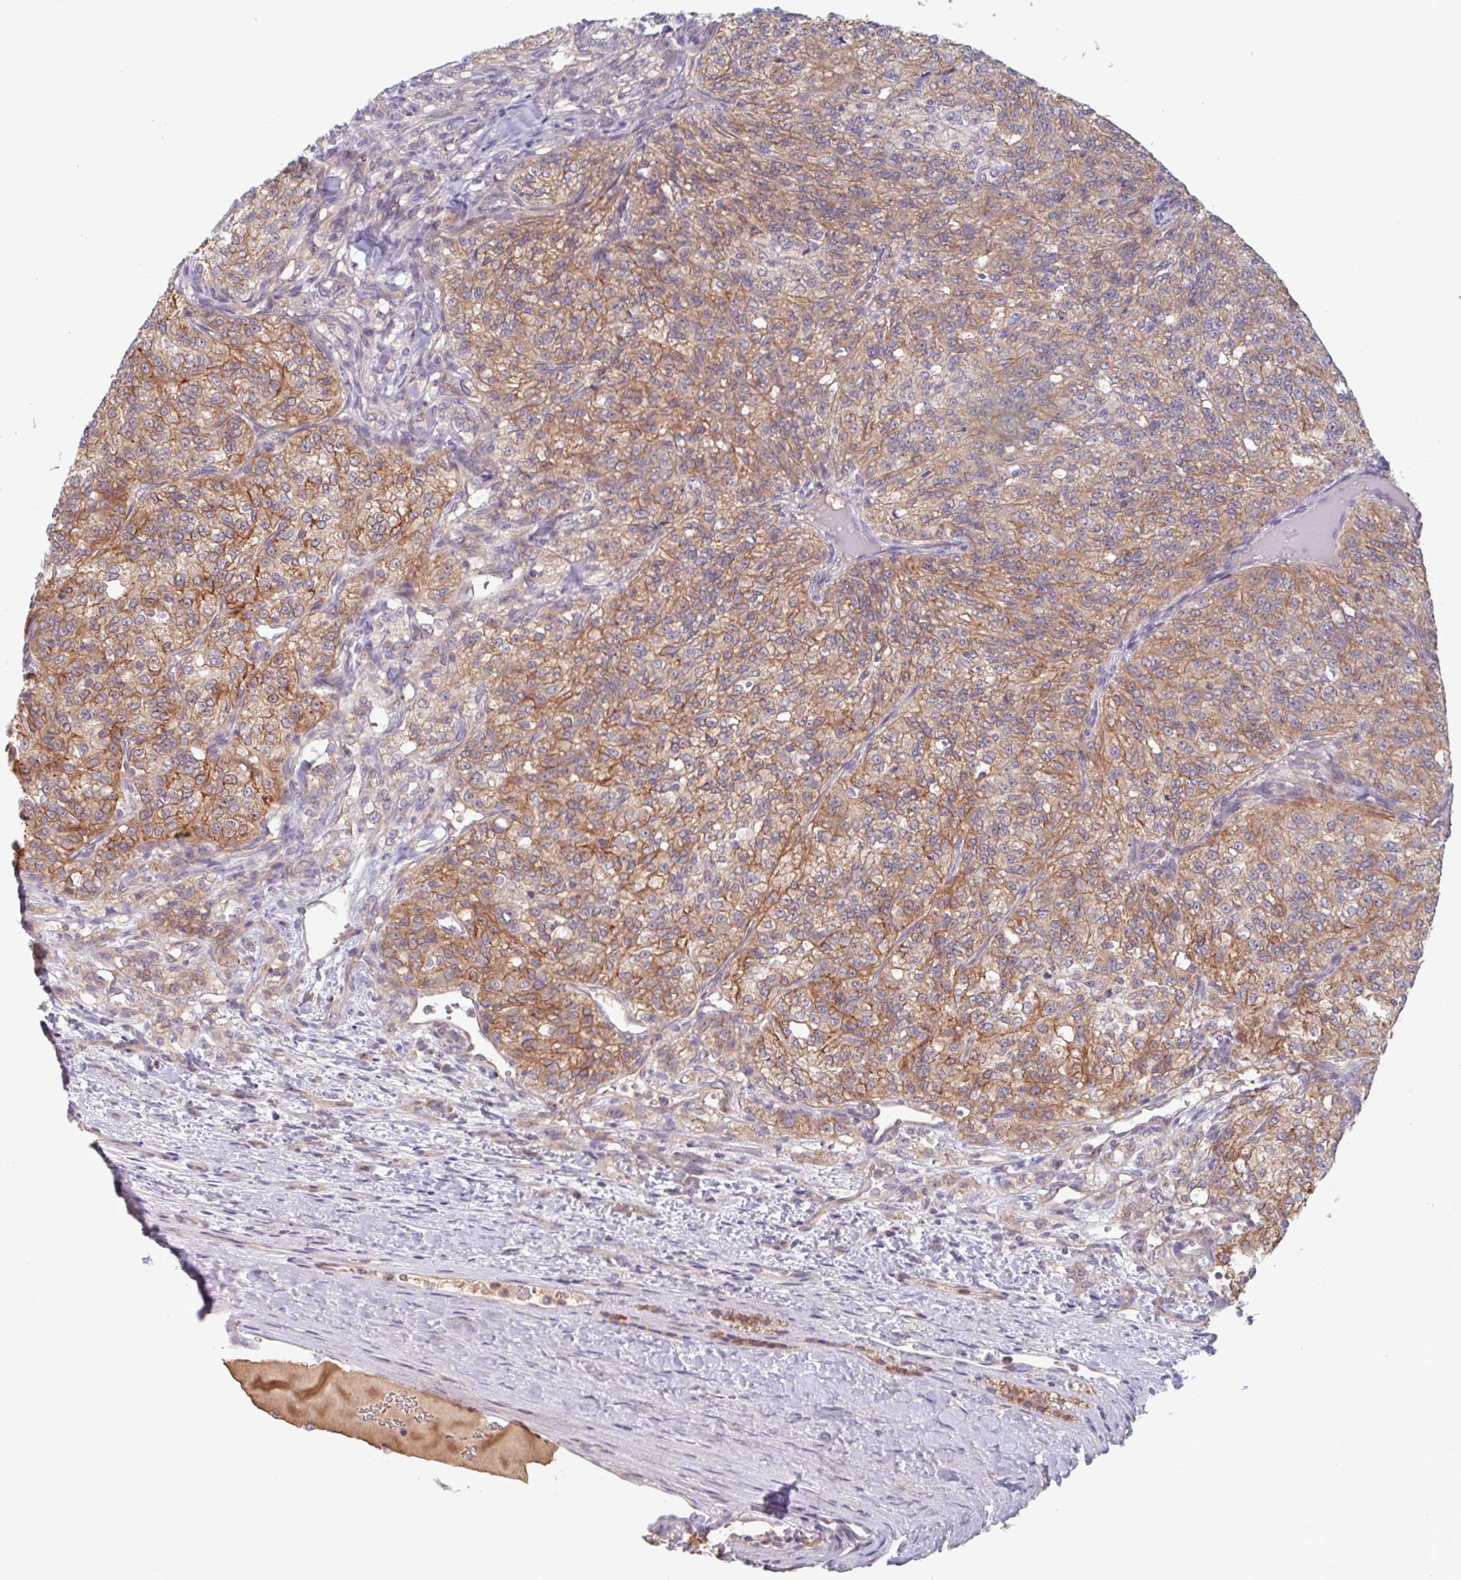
{"staining": {"intensity": "moderate", "quantity": ">75%", "location": "cytoplasmic/membranous"}, "tissue": "renal cancer", "cell_type": "Tumor cells", "image_type": "cancer", "snomed": [{"axis": "morphology", "description": "Adenocarcinoma, NOS"}, {"axis": "topography", "description": "Kidney"}], "caption": "Moderate cytoplasmic/membranous protein positivity is seen in approximately >75% of tumor cells in renal adenocarcinoma.", "gene": "SURF1", "patient": {"sex": "female", "age": 63}}